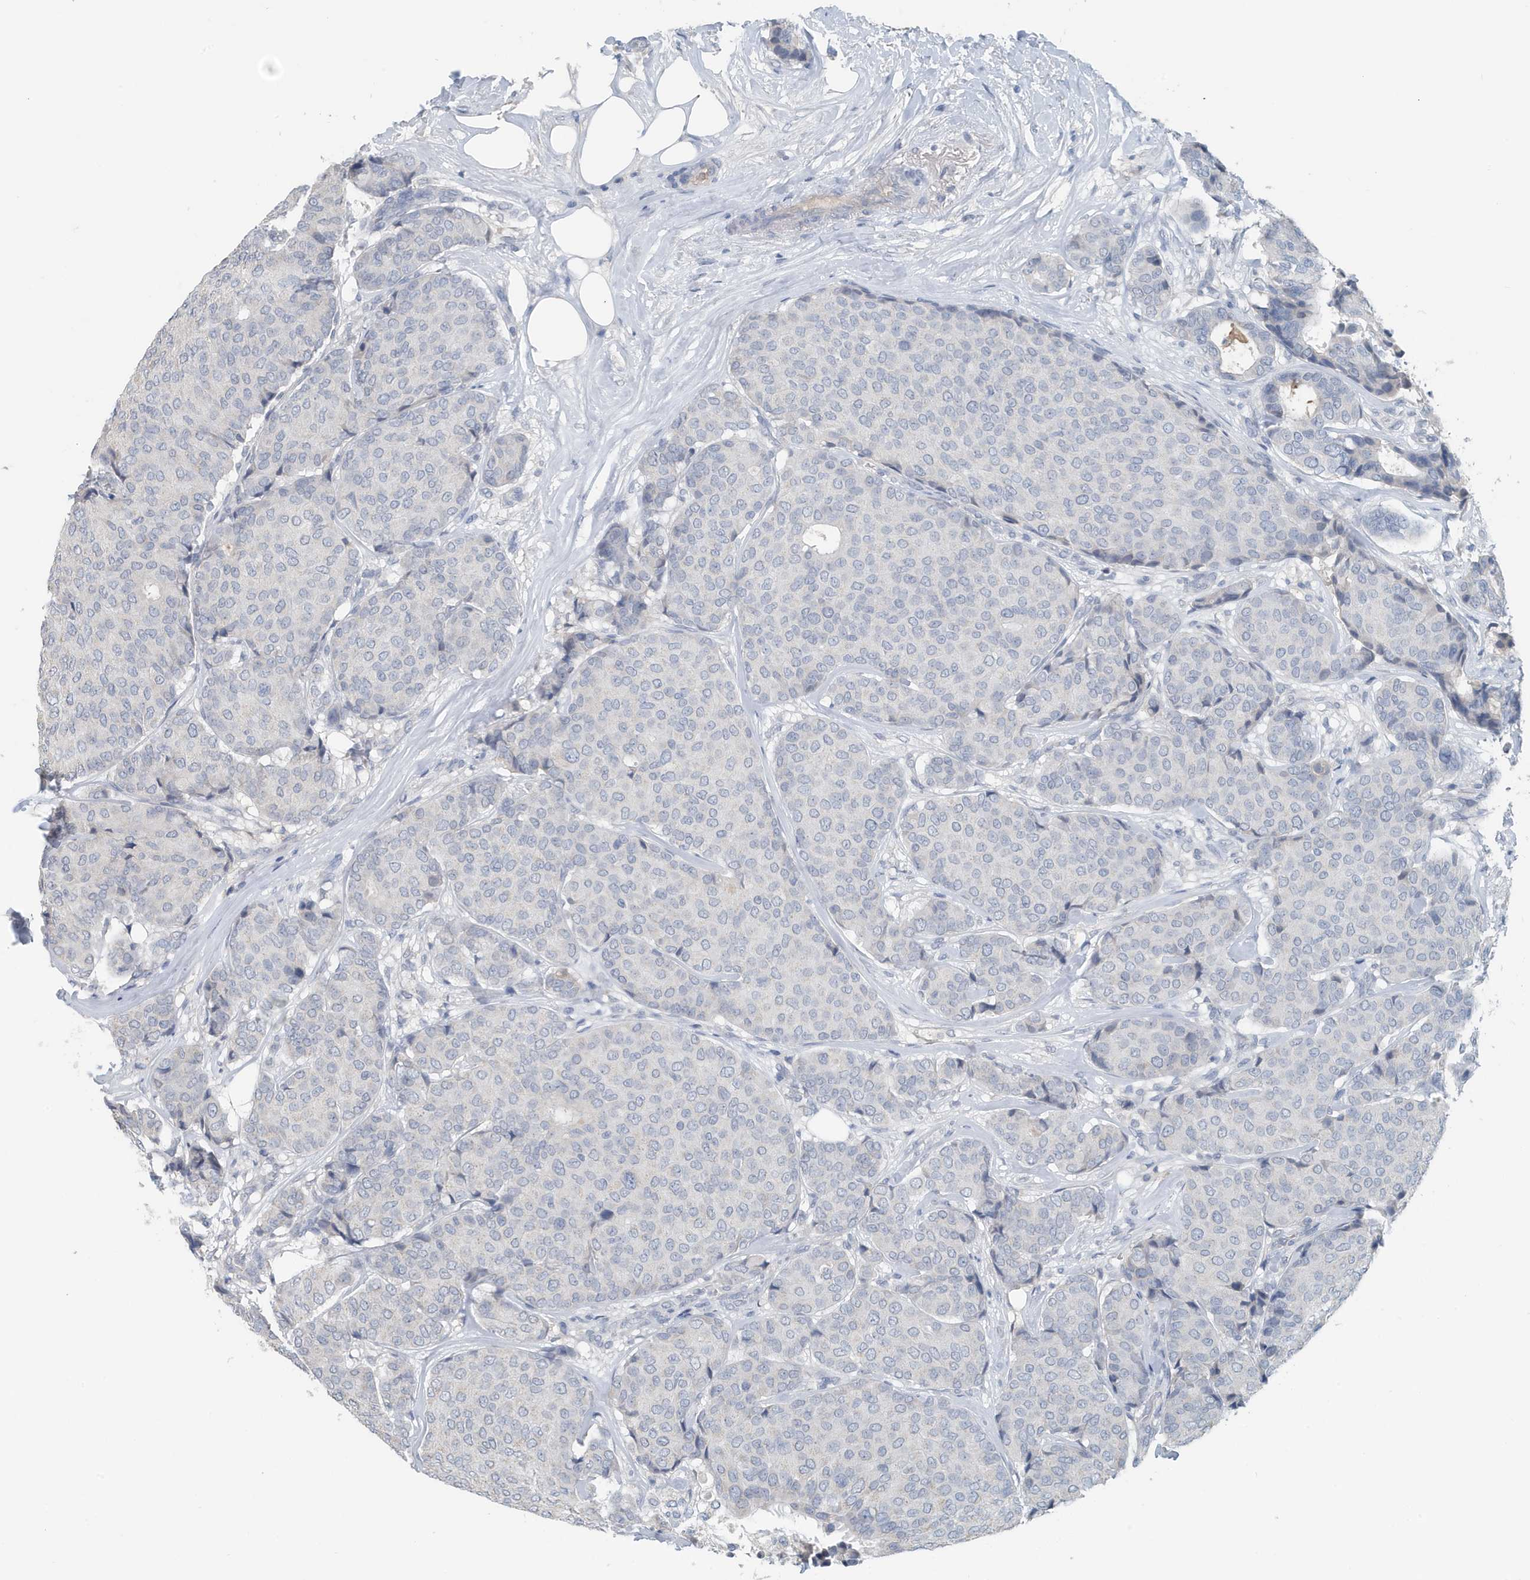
{"staining": {"intensity": "negative", "quantity": "none", "location": "none"}, "tissue": "breast cancer", "cell_type": "Tumor cells", "image_type": "cancer", "snomed": [{"axis": "morphology", "description": "Duct carcinoma"}, {"axis": "topography", "description": "Breast"}], "caption": "Immunohistochemistry (IHC) of intraductal carcinoma (breast) exhibits no staining in tumor cells.", "gene": "UGT2B4", "patient": {"sex": "female", "age": 75}}